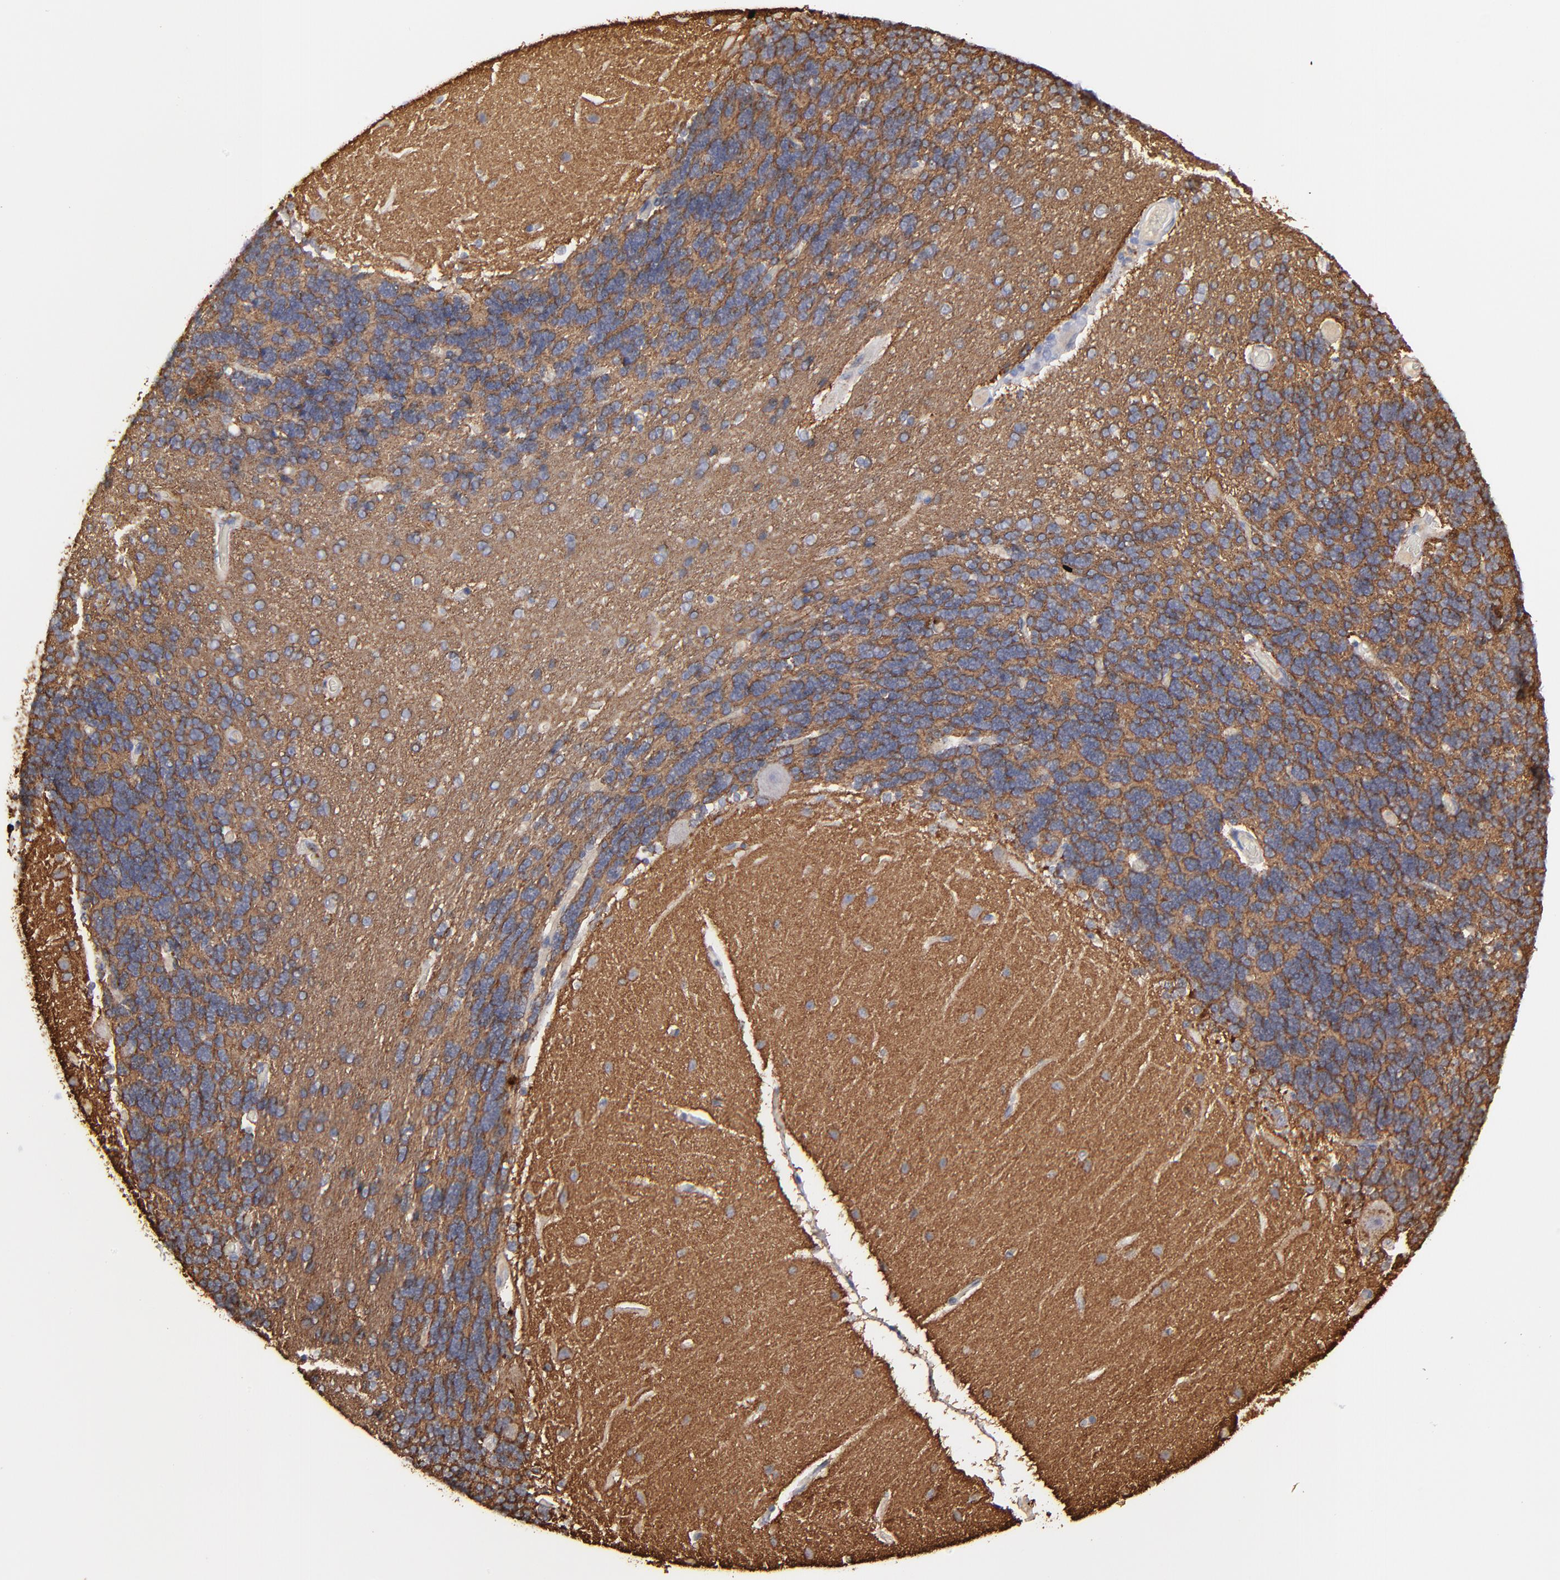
{"staining": {"intensity": "weak", "quantity": "25%-75%", "location": "cytoplasmic/membranous"}, "tissue": "cerebellum", "cell_type": "Cells in granular layer", "image_type": "normal", "snomed": [{"axis": "morphology", "description": "Normal tissue, NOS"}, {"axis": "topography", "description": "Cerebellum"}], "caption": "Immunohistochemical staining of unremarkable human cerebellum reveals low levels of weak cytoplasmic/membranous staining in approximately 25%-75% of cells in granular layer.", "gene": "GPM6B", "patient": {"sex": "female", "age": 54}}